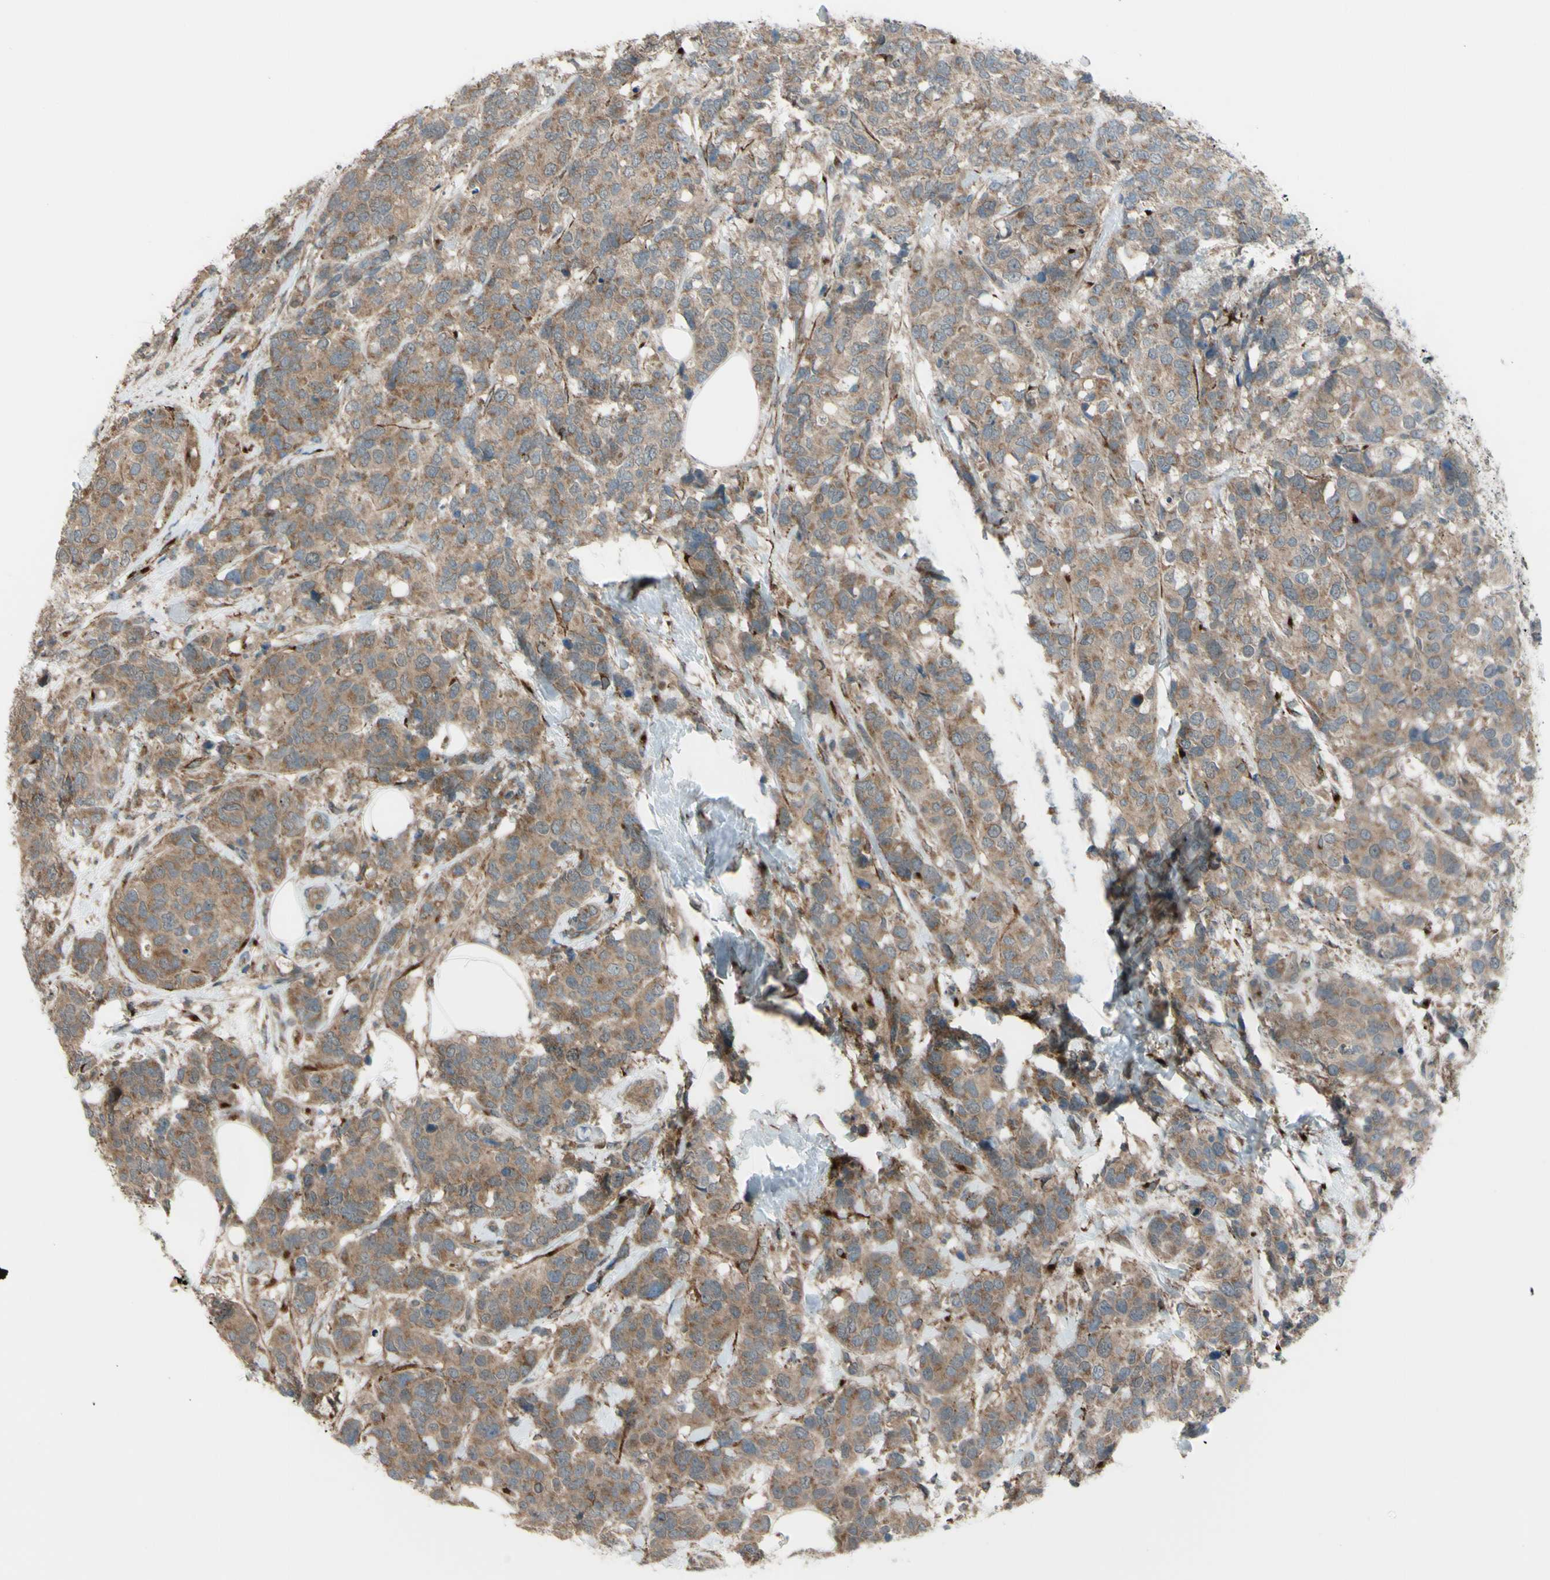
{"staining": {"intensity": "weak", "quantity": ">75%", "location": "cytoplasmic/membranous"}, "tissue": "breast cancer", "cell_type": "Tumor cells", "image_type": "cancer", "snomed": [{"axis": "morphology", "description": "Lobular carcinoma"}, {"axis": "topography", "description": "Breast"}], "caption": "Tumor cells reveal weak cytoplasmic/membranous positivity in about >75% of cells in breast cancer (lobular carcinoma).", "gene": "FLII", "patient": {"sex": "female", "age": 59}}